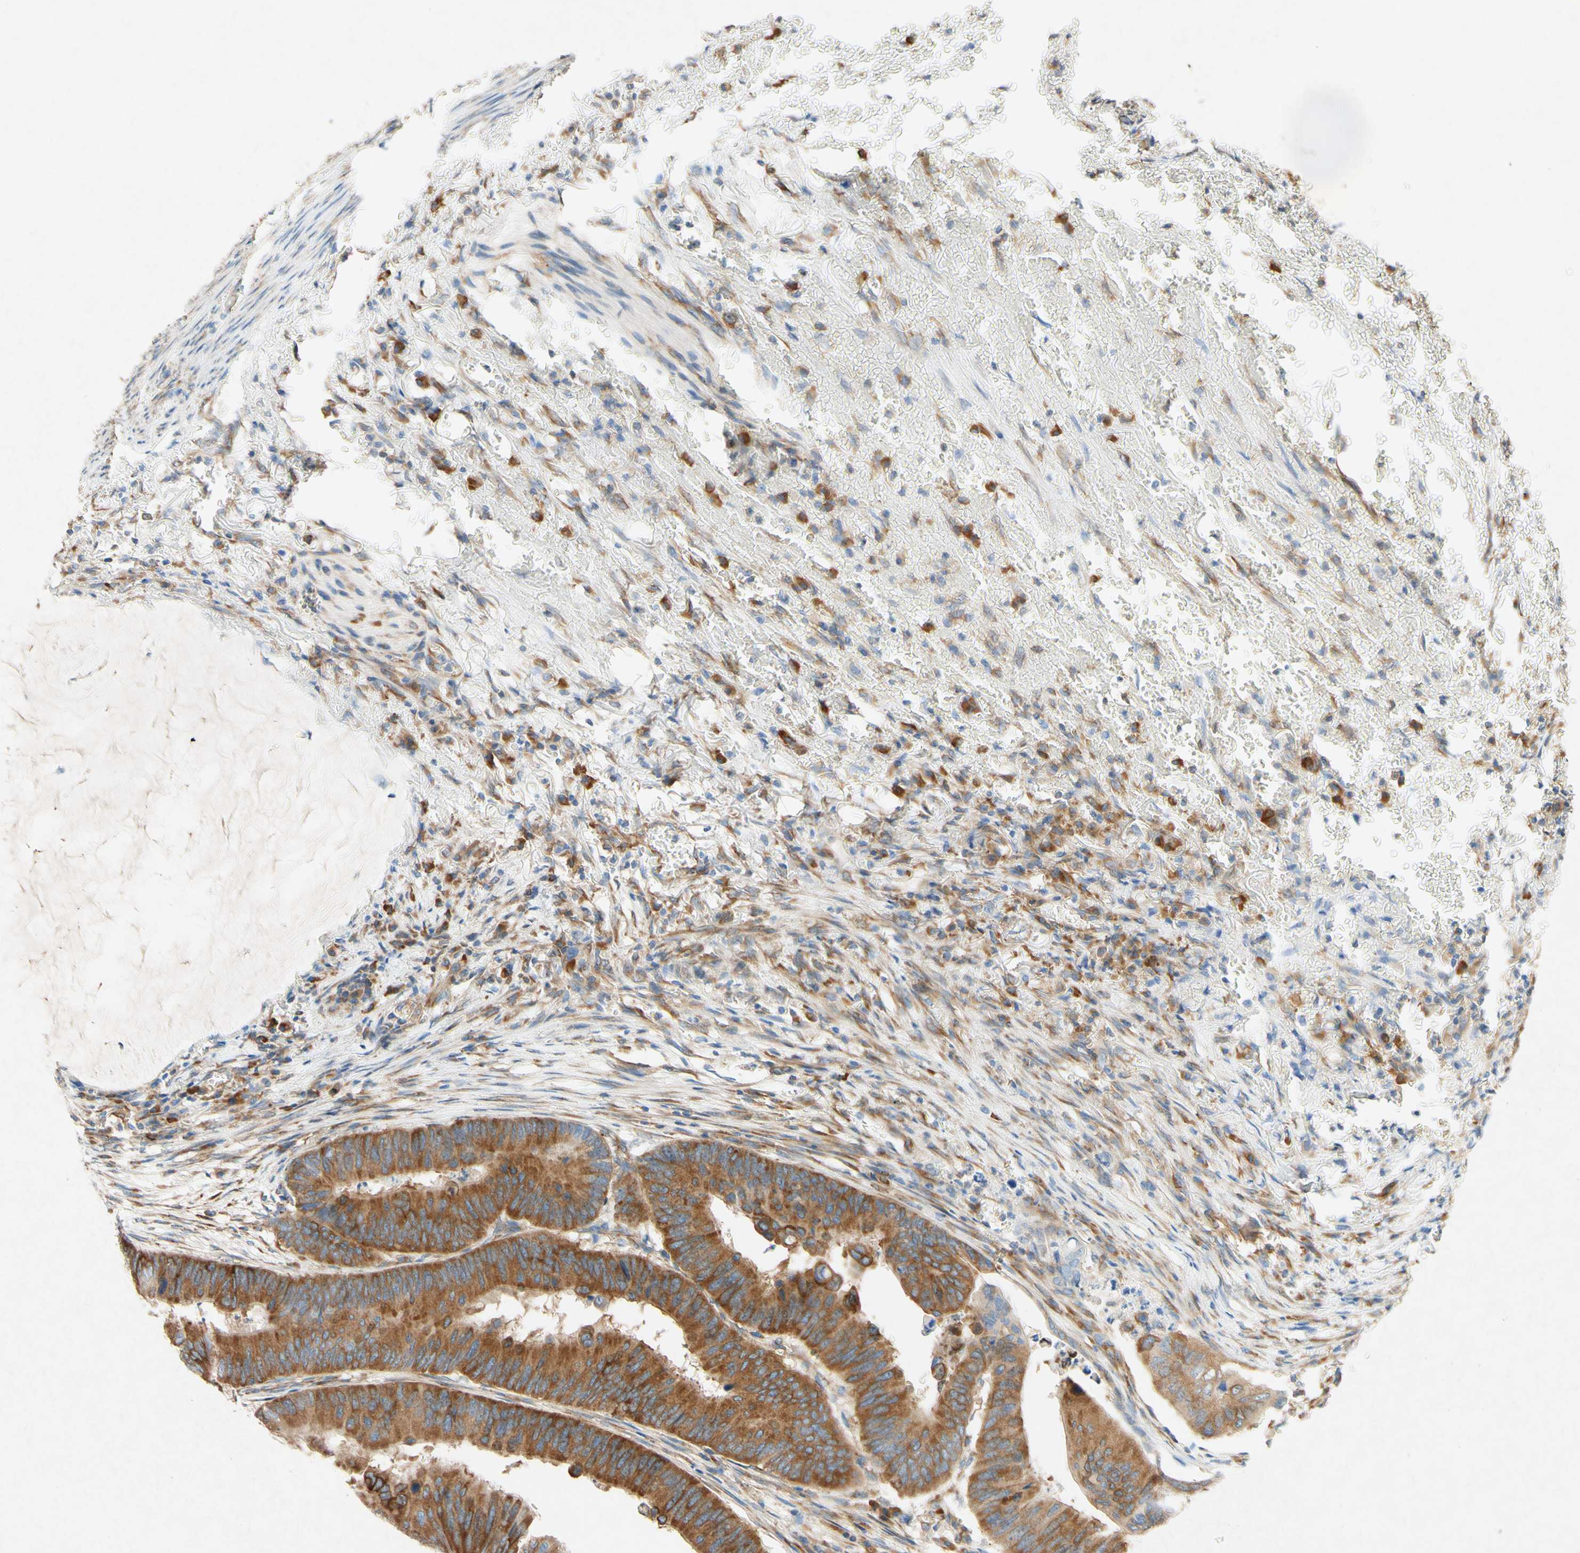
{"staining": {"intensity": "strong", "quantity": ">75%", "location": "cytoplasmic/membranous"}, "tissue": "colorectal cancer", "cell_type": "Tumor cells", "image_type": "cancer", "snomed": [{"axis": "morphology", "description": "Normal tissue, NOS"}, {"axis": "morphology", "description": "Adenocarcinoma, NOS"}, {"axis": "topography", "description": "Rectum"}, {"axis": "topography", "description": "Peripheral nerve tissue"}], "caption": "IHC of adenocarcinoma (colorectal) shows high levels of strong cytoplasmic/membranous positivity in approximately >75% of tumor cells.", "gene": "PABPC1", "patient": {"sex": "male", "age": 92}}